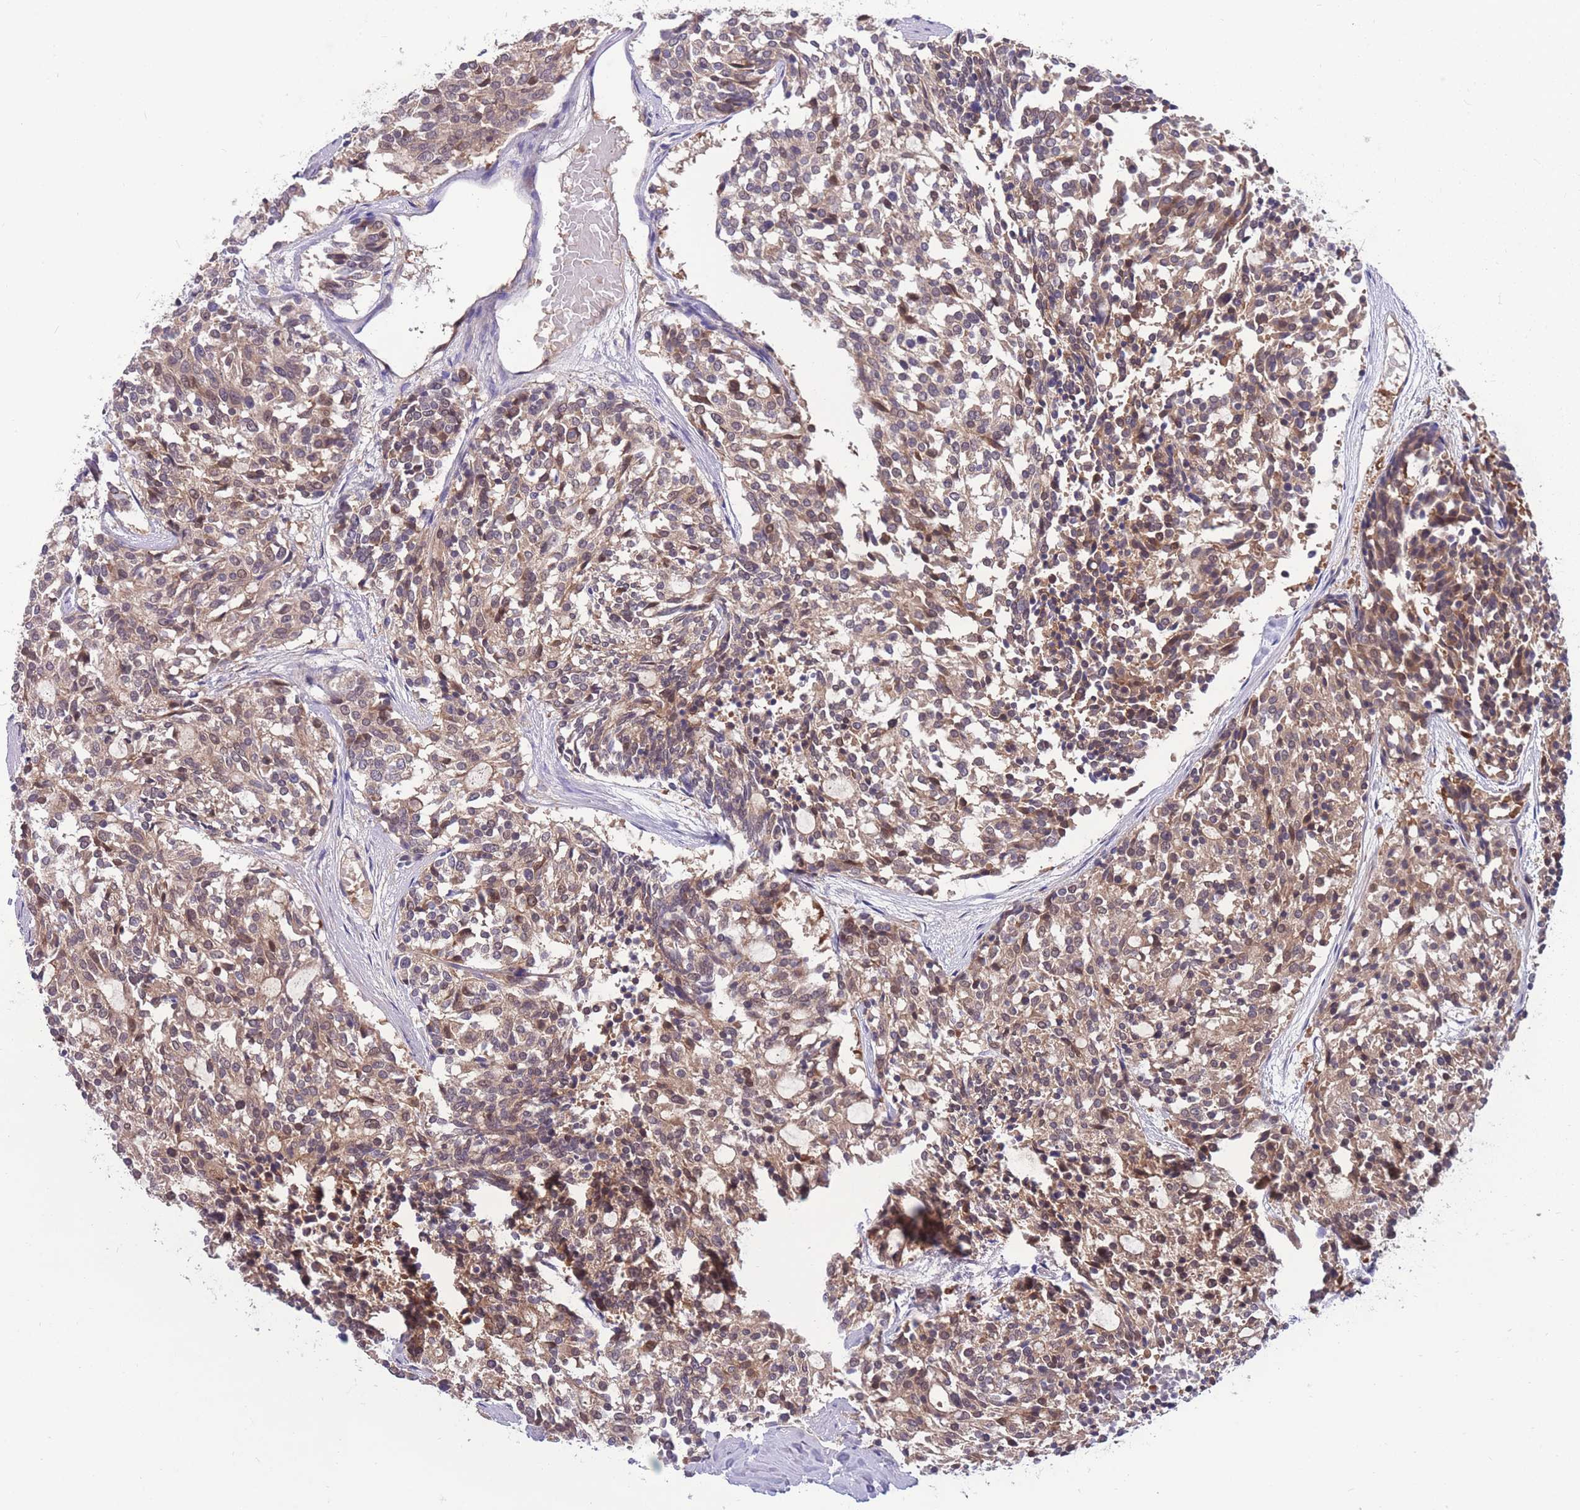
{"staining": {"intensity": "weak", "quantity": ">75%", "location": "cytoplasmic/membranous"}, "tissue": "carcinoid", "cell_type": "Tumor cells", "image_type": "cancer", "snomed": [{"axis": "morphology", "description": "Carcinoid, malignant, NOS"}, {"axis": "topography", "description": "Pancreas"}], "caption": "High-magnification brightfield microscopy of carcinoid stained with DAB (3,3'-diaminobenzidine) (brown) and counterstained with hematoxylin (blue). tumor cells exhibit weak cytoplasmic/membranous positivity is seen in approximately>75% of cells.", "gene": "UBE2N", "patient": {"sex": "female", "age": 54}}